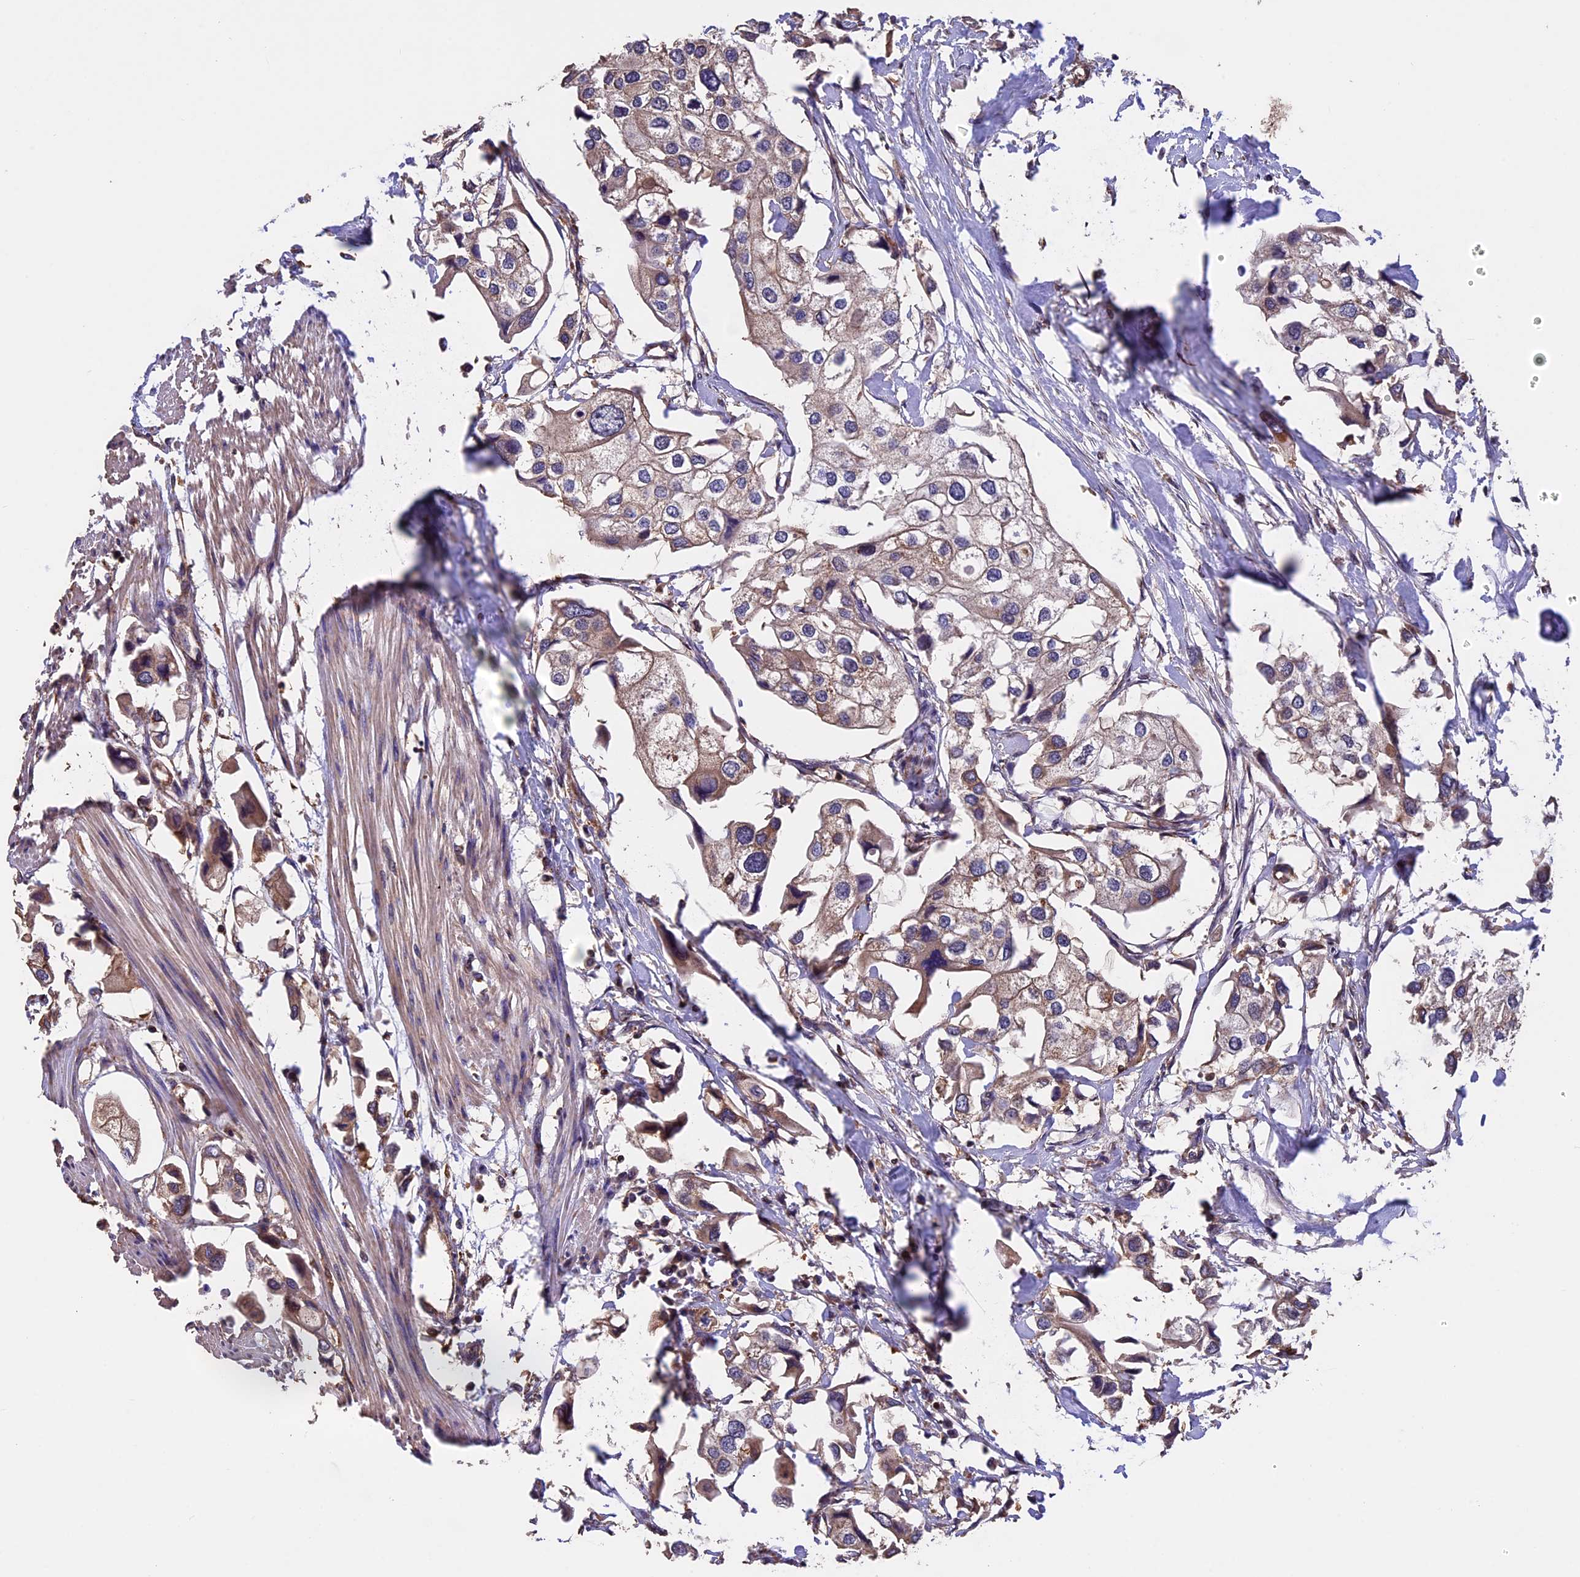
{"staining": {"intensity": "weak", "quantity": ">75%", "location": "cytoplasmic/membranous"}, "tissue": "urothelial cancer", "cell_type": "Tumor cells", "image_type": "cancer", "snomed": [{"axis": "morphology", "description": "Urothelial carcinoma, High grade"}, {"axis": "topography", "description": "Urinary bladder"}], "caption": "High-grade urothelial carcinoma tissue exhibits weak cytoplasmic/membranous staining in about >75% of tumor cells", "gene": "PKD2L2", "patient": {"sex": "male", "age": 64}}